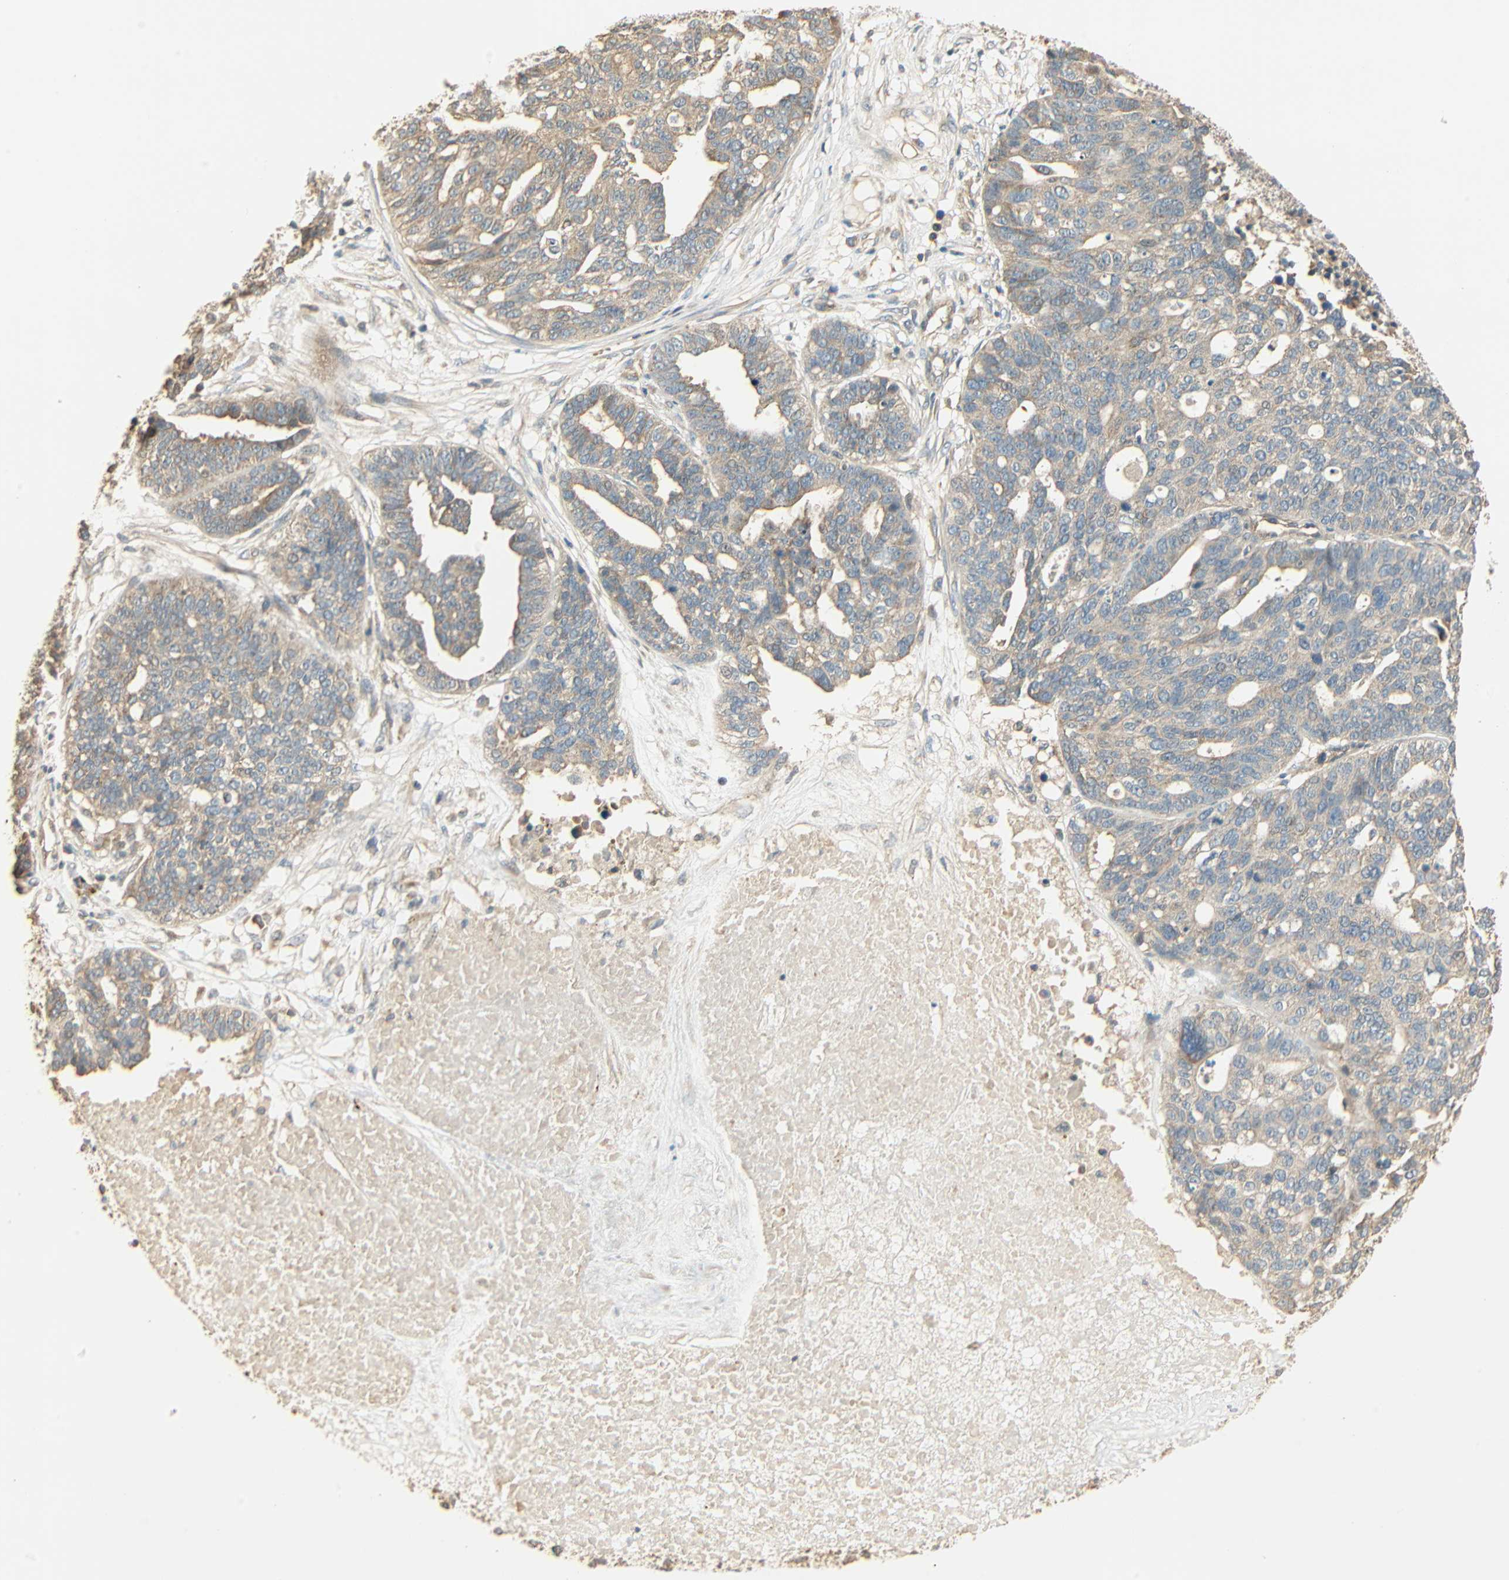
{"staining": {"intensity": "weak", "quantity": "25%-75%", "location": "cytoplasmic/membranous"}, "tissue": "ovarian cancer", "cell_type": "Tumor cells", "image_type": "cancer", "snomed": [{"axis": "morphology", "description": "Cystadenocarcinoma, serous, NOS"}, {"axis": "topography", "description": "Ovary"}], "caption": "Protein staining of ovarian serous cystadenocarcinoma tissue shows weak cytoplasmic/membranous staining in about 25%-75% of tumor cells. Using DAB (3,3'-diaminobenzidine) (brown) and hematoxylin (blue) stains, captured at high magnification using brightfield microscopy.", "gene": "GALK1", "patient": {"sex": "female", "age": 59}}